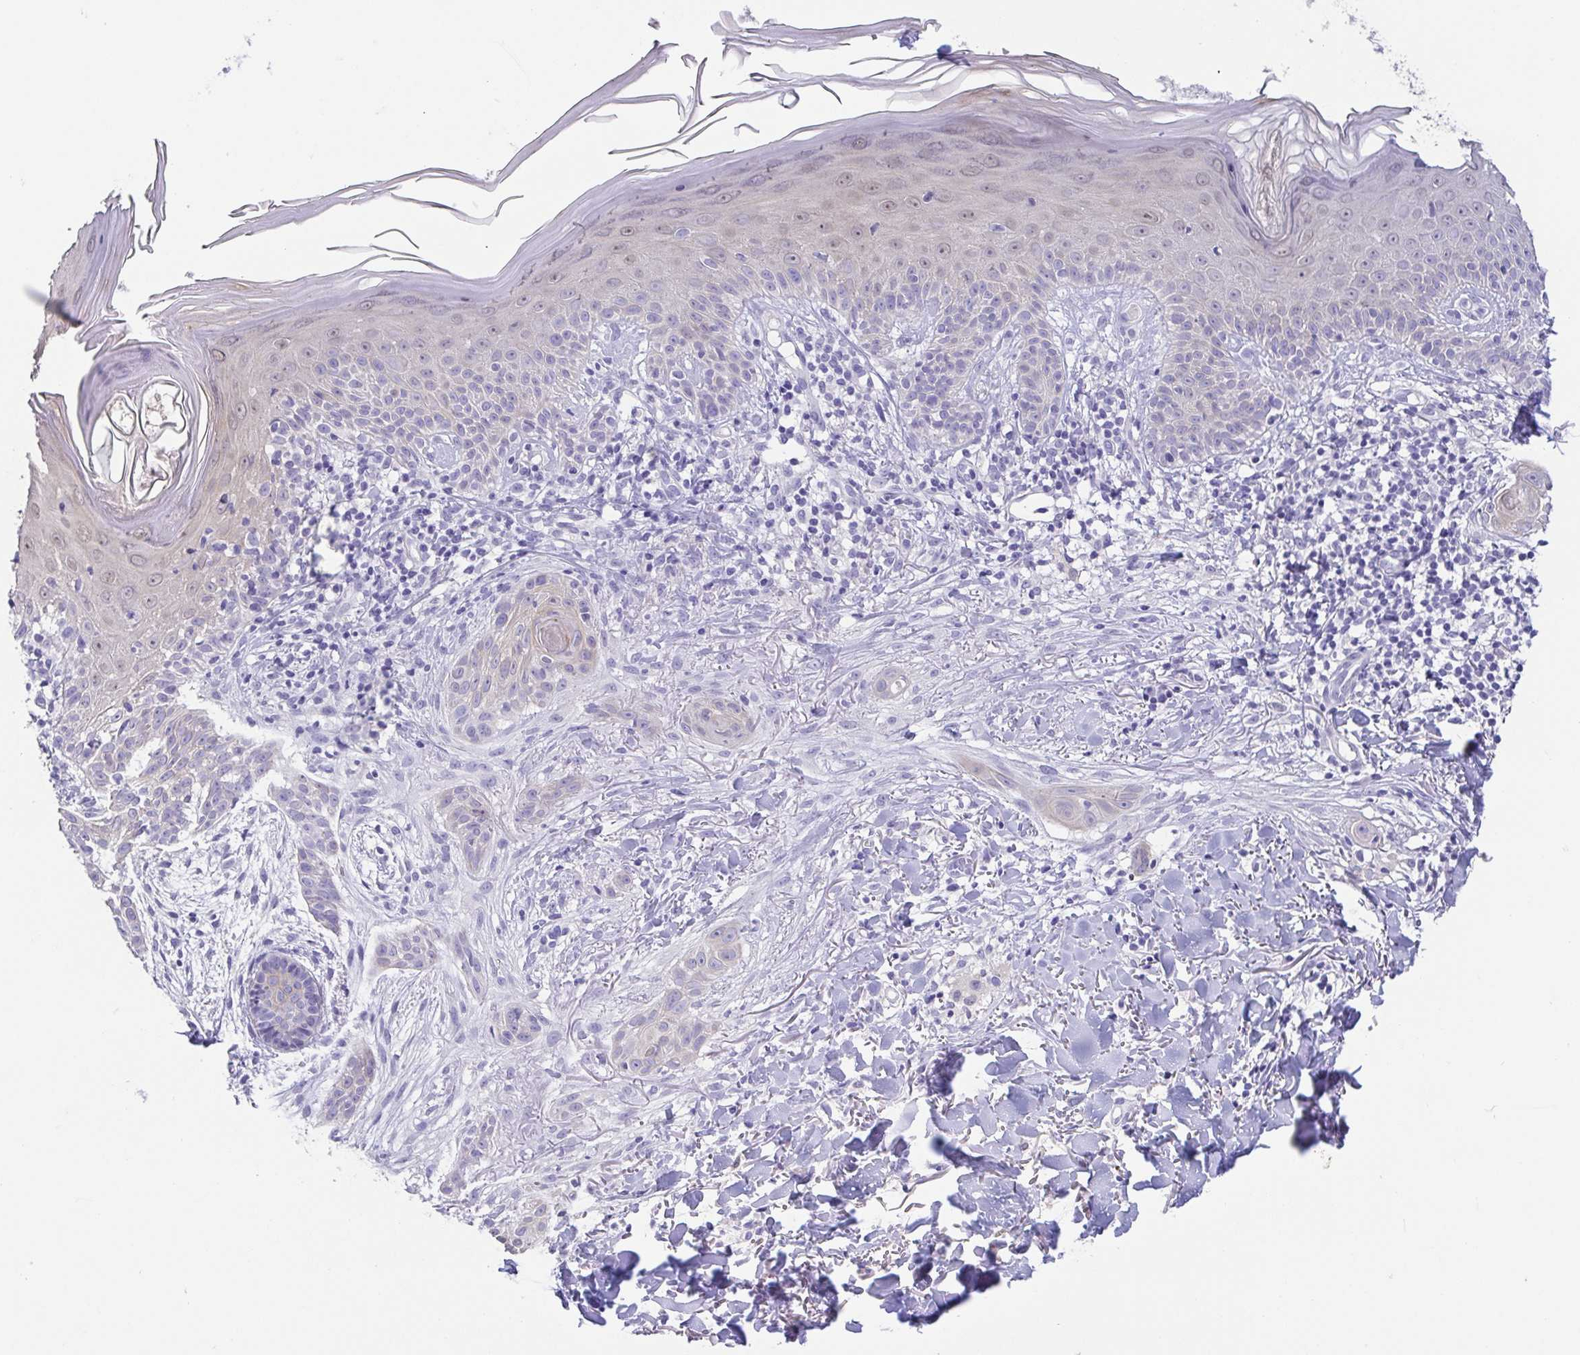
{"staining": {"intensity": "negative", "quantity": "none", "location": "none"}, "tissue": "skin cancer", "cell_type": "Tumor cells", "image_type": "cancer", "snomed": [{"axis": "morphology", "description": "Basal cell carcinoma"}, {"axis": "morphology", "description": "BCC, high aggressive"}, {"axis": "topography", "description": "Skin"}], "caption": "Tumor cells are negative for protein expression in human skin cancer (bcc,  high aggressive). (Stains: DAB (3,3'-diaminobenzidine) IHC with hematoxylin counter stain, Microscopy: brightfield microscopy at high magnification).", "gene": "FABP3", "patient": {"sex": "male", "age": 64}}